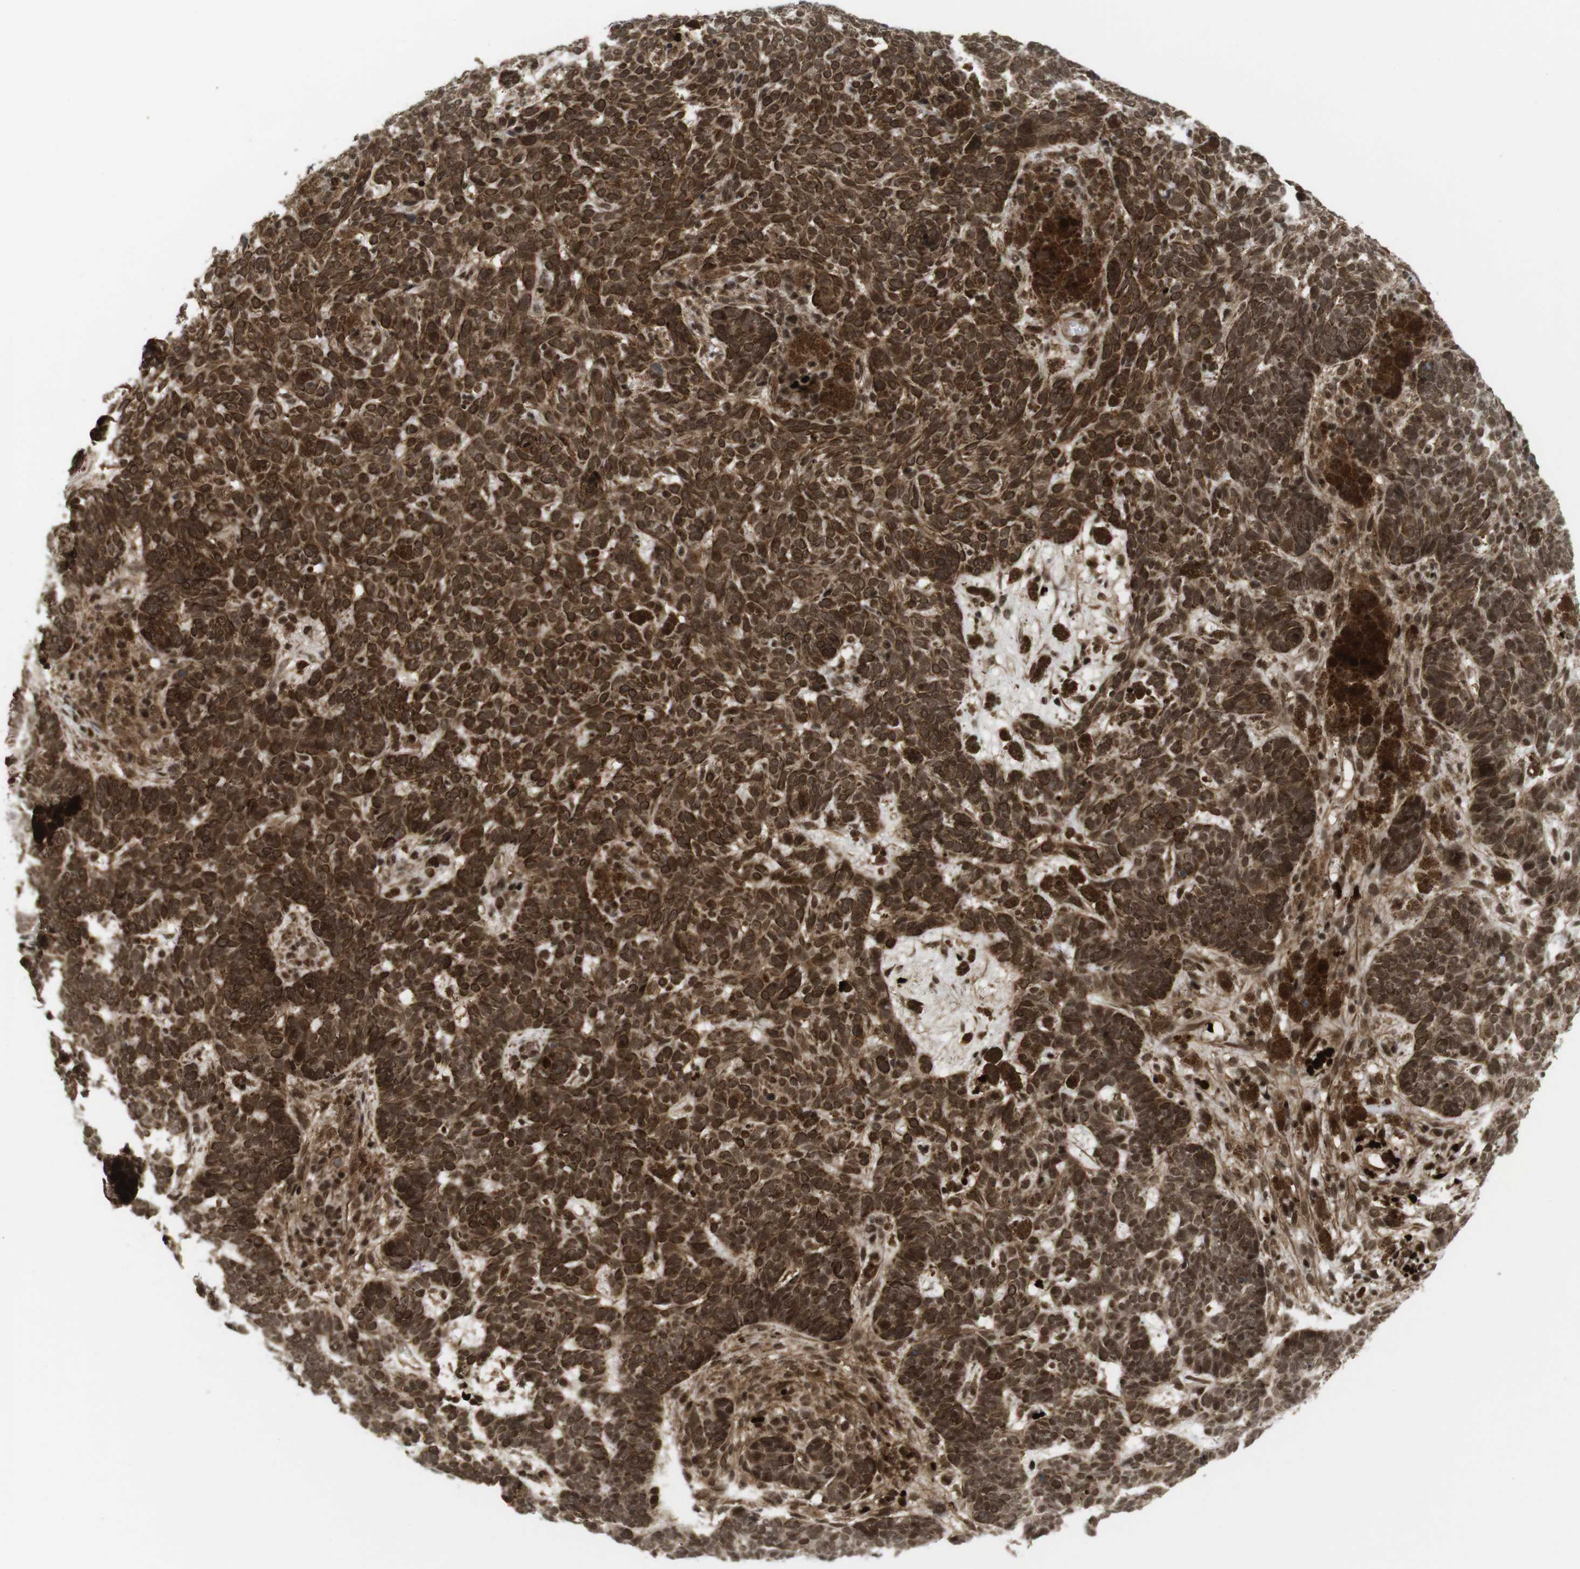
{"staining": {"intensity": "strong", "quantity": ">75%", "location": "cytoplasmic/membranous,nuclear"}, "tissue": "skin cancer", "cell_type": "Tumor cells", "image_type": "cancer", "snomed": [{"axis": "morphology", "description": "Basal cell carcinoma"}, {"axis": "topography", "description": "Skin"}], "caption": "IHC of skin cancer (basal cell carcinoma) demonstrates high levels of strong cytoplasmic/membranous and nuclear staining in approximately >75% of tumor cells.", "gene": "SP2", "patient": {"sex": "male", "age": 85}}